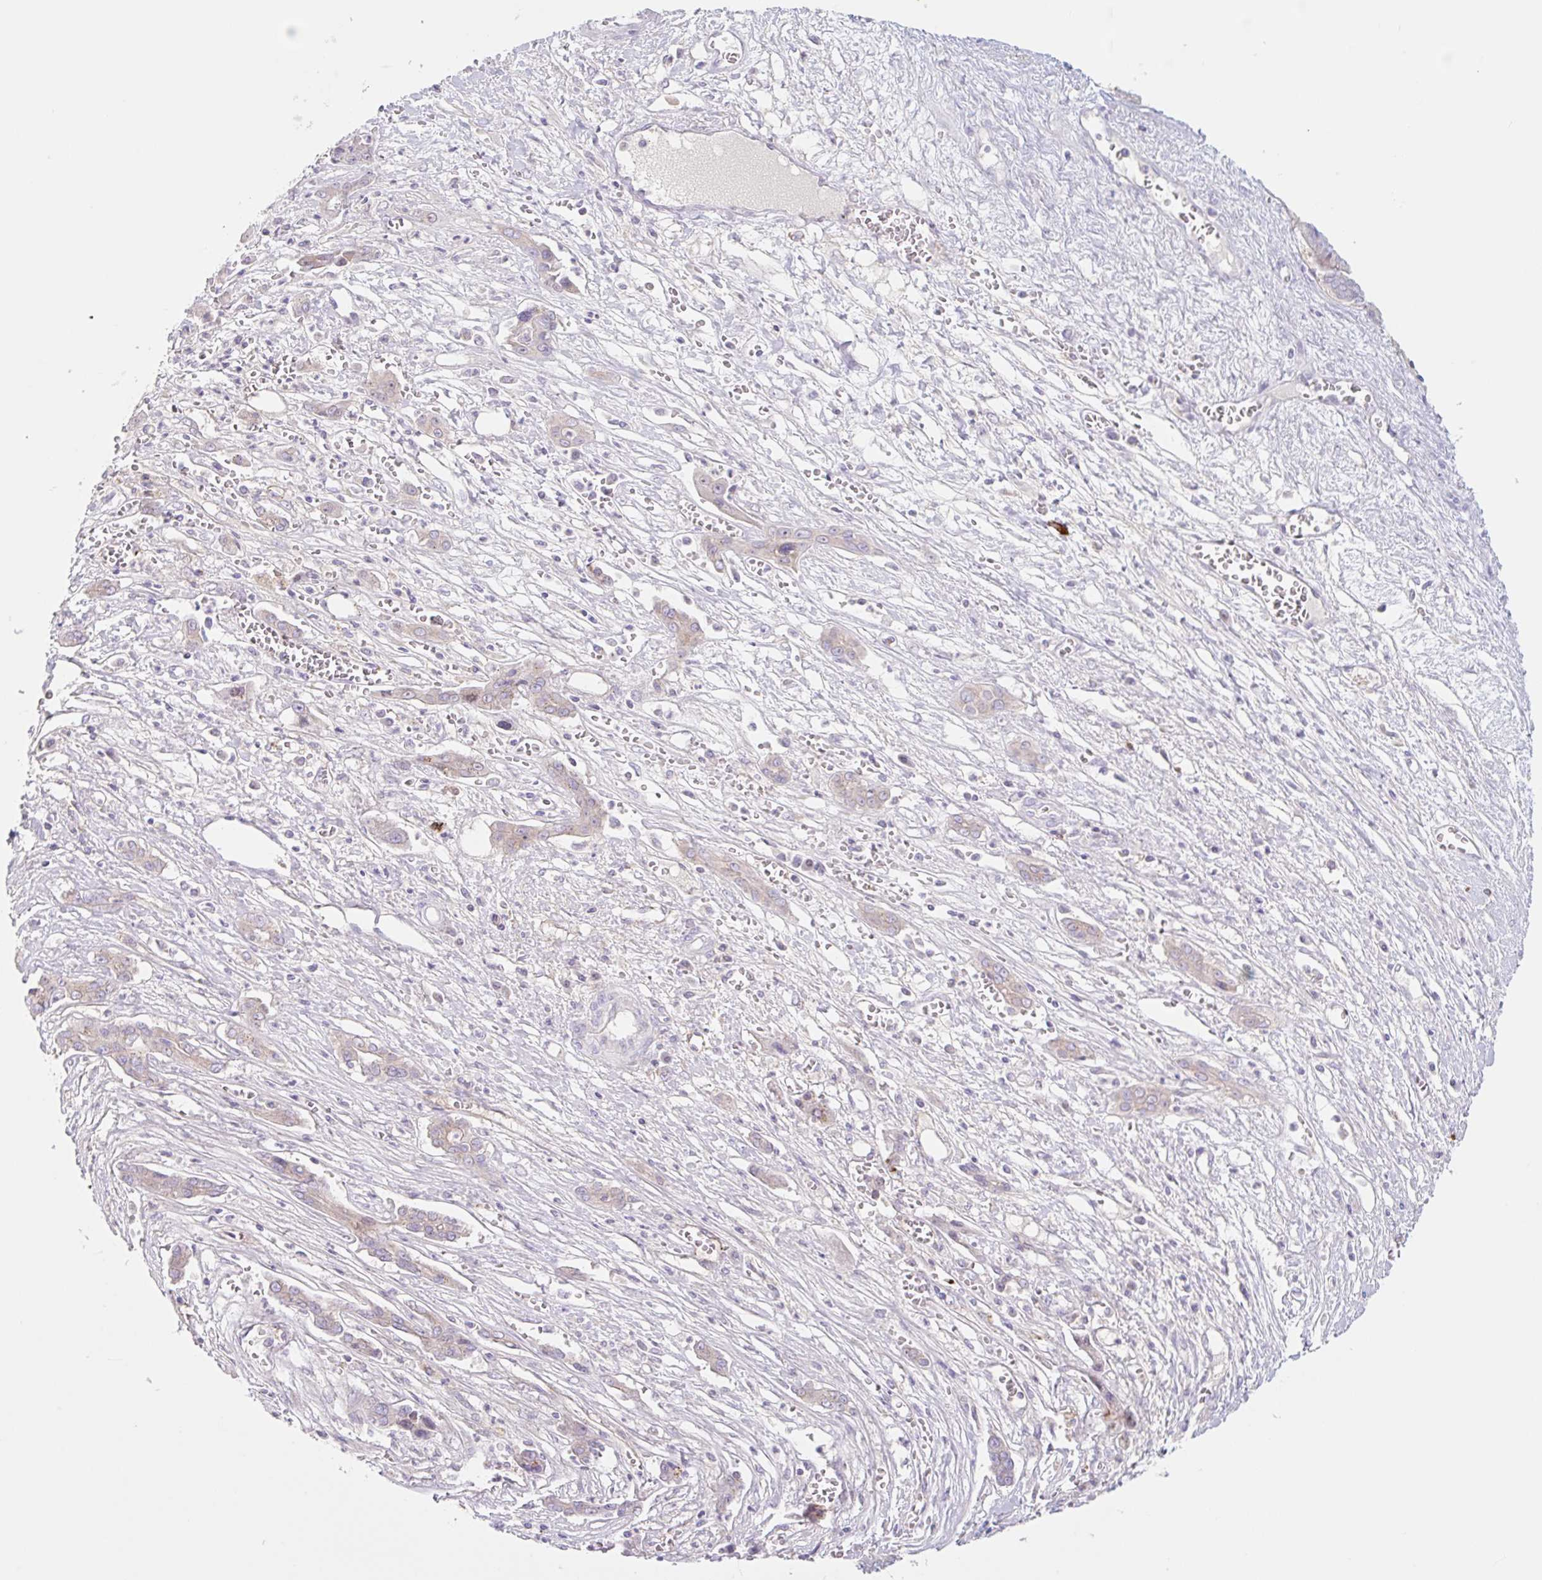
{"staining": {"intensity": "weak", "quantity": "<25%", "location": "cytoplasmic/membranous"}, "tissue": "liver cancer", "cell_type": "Tumor cells", "image_type": "cancer", "snomed": [{"axis": "morphology", "description": "Cholangiocarcinoma"}, {"axis": "topography", "description": "Liver"}], "caption": "IHC micrograph of human liver cancer stained for a protein (brown), which reveals no positivity in tumor cells. The staining was performed using DAB to visualize the protein expression in brown, while the nuclei were stained in blue with hematoxylin (Magnification: 20x).", "gene": "LYVE1", "patient": {"sex": "male", "age": 67}}